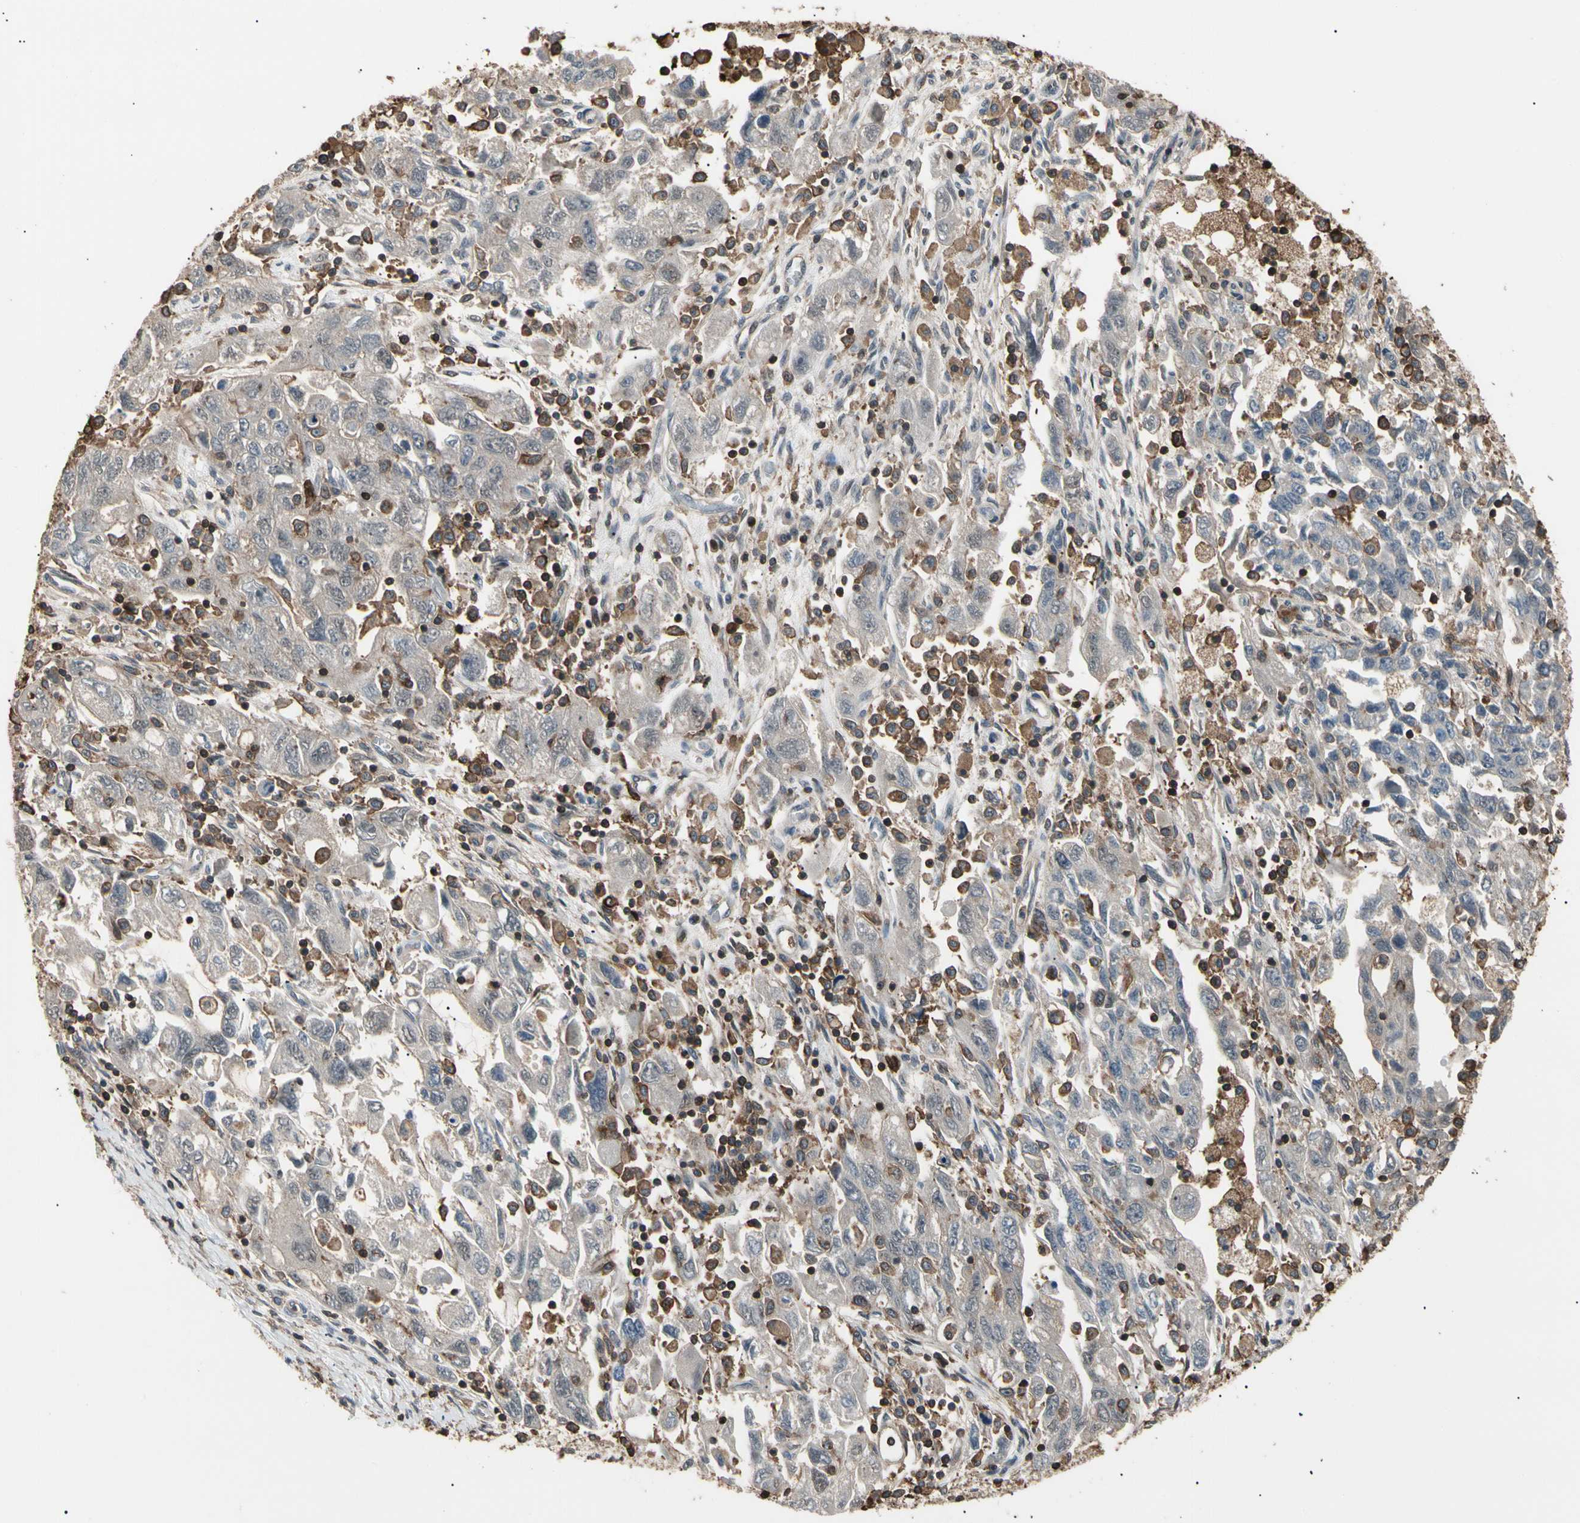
{"staining": {"intensity": "weak", "quantity": "<25%", "location": "cytoplasmic/membranous"}, "tissue": "ovarian cancer", "cell_type": "Tumor cells", "image_type": "cancer", "snomed": [{"axis": "morphology", "description": "Carcinoma, NOS"}, {"axis": "morphology", "description": "Cystadenocarcinoma, serous, NOS"}, {"axis": "topography", "description": "Ovary"}], "caption": "The immunohistochemistry (IHC) image has no significant expression in tumor cells of ovarian cancer (serous cystadenocarcinoma) tissue.", "gene": "MAPK13", "patient": {"sex": "female", "age": 69}}